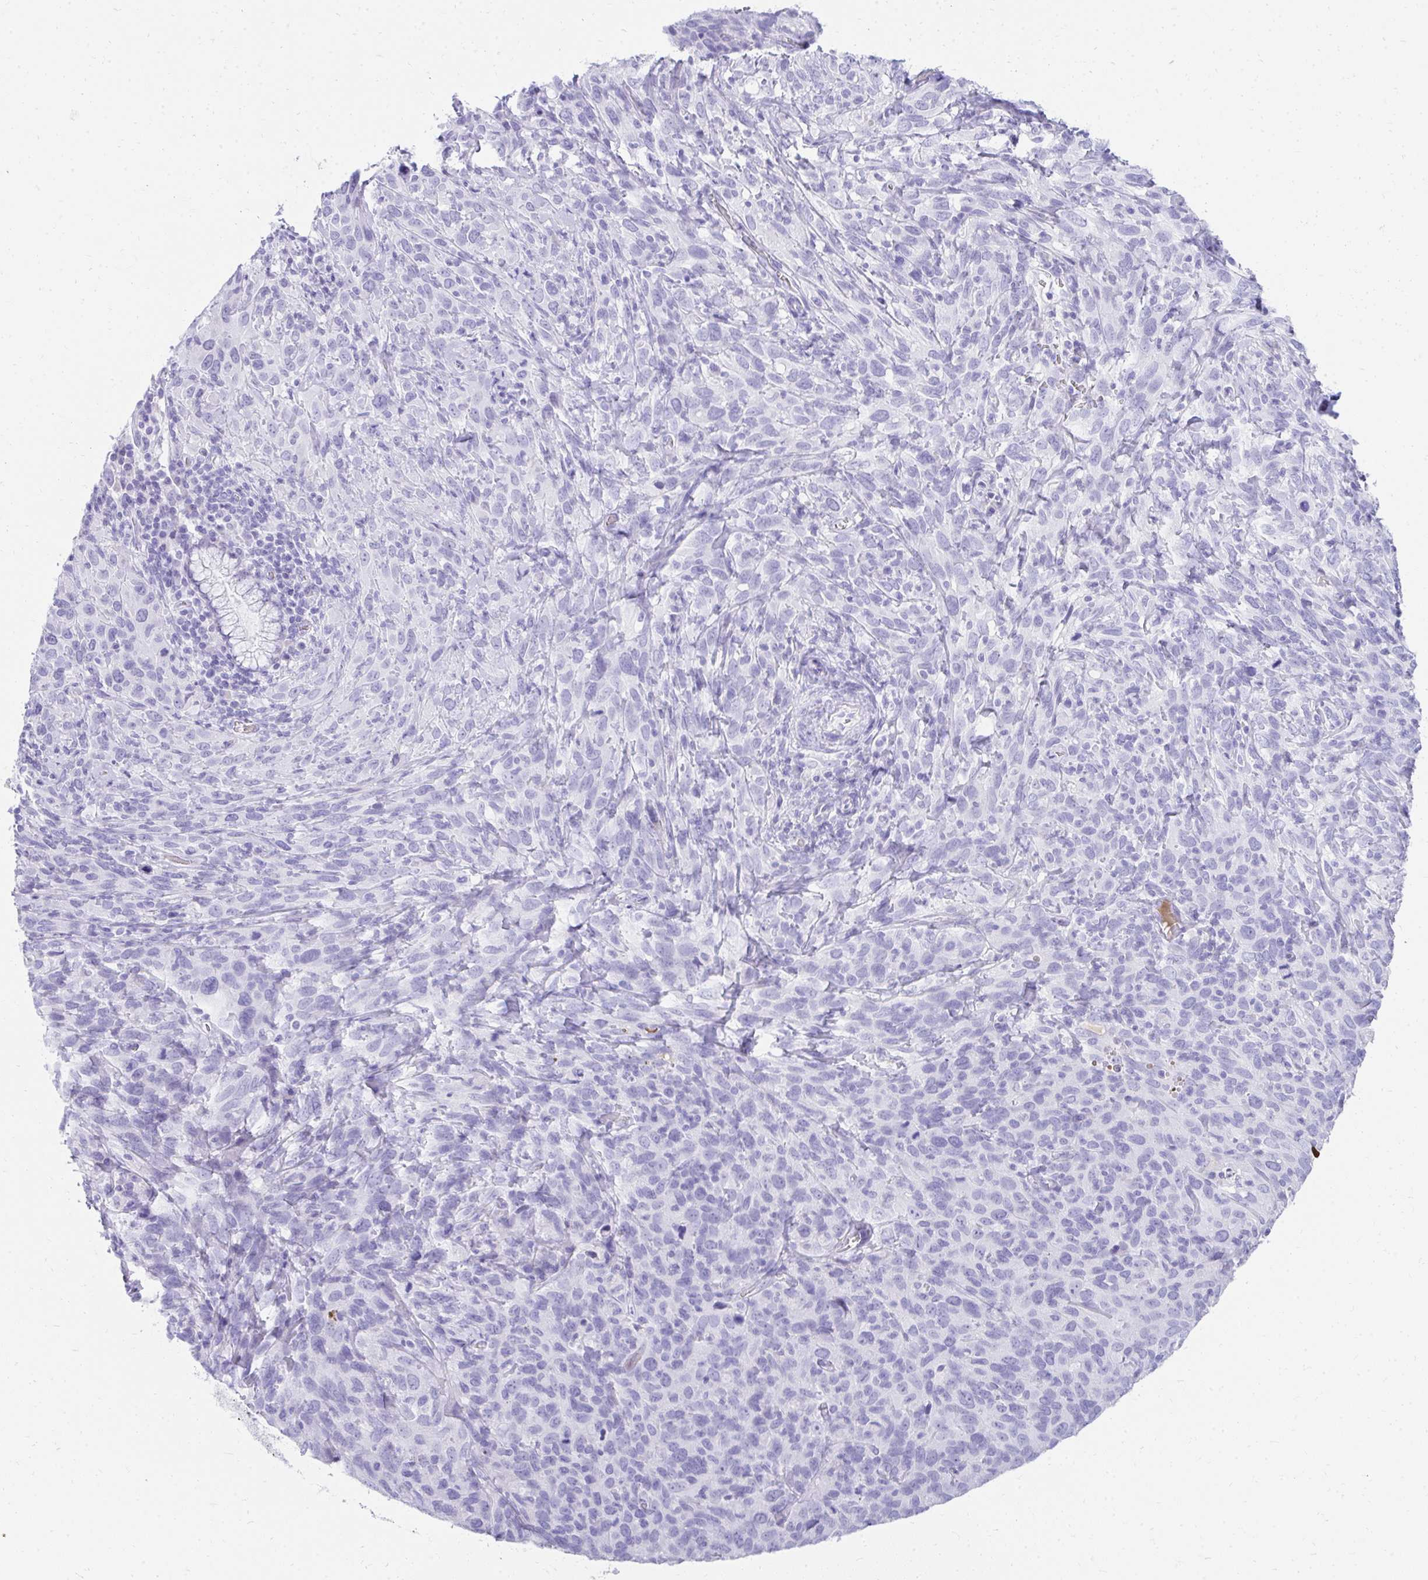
{"staining": {"intensity": "negative", "quantity": "none", "location": "none"}, "tissue": "cervical cancer", "cell_type": "Tumor cells", "image_type": "cancer", "snomed": [{"axis": "morphology", "description": "Normal tissue, NOS"}, {"axis": "morphology", "description": "Squamous cell carcinoma, NOS"}, {"axis": "topography", "description": "Cervix"}], "caption": "Human cervical cancer stained for a protein using immunohistochemistry reveals no positivity in tumor cells.", "gene": "TNNT1", "patient": {"sex": "female", "age": 51}}